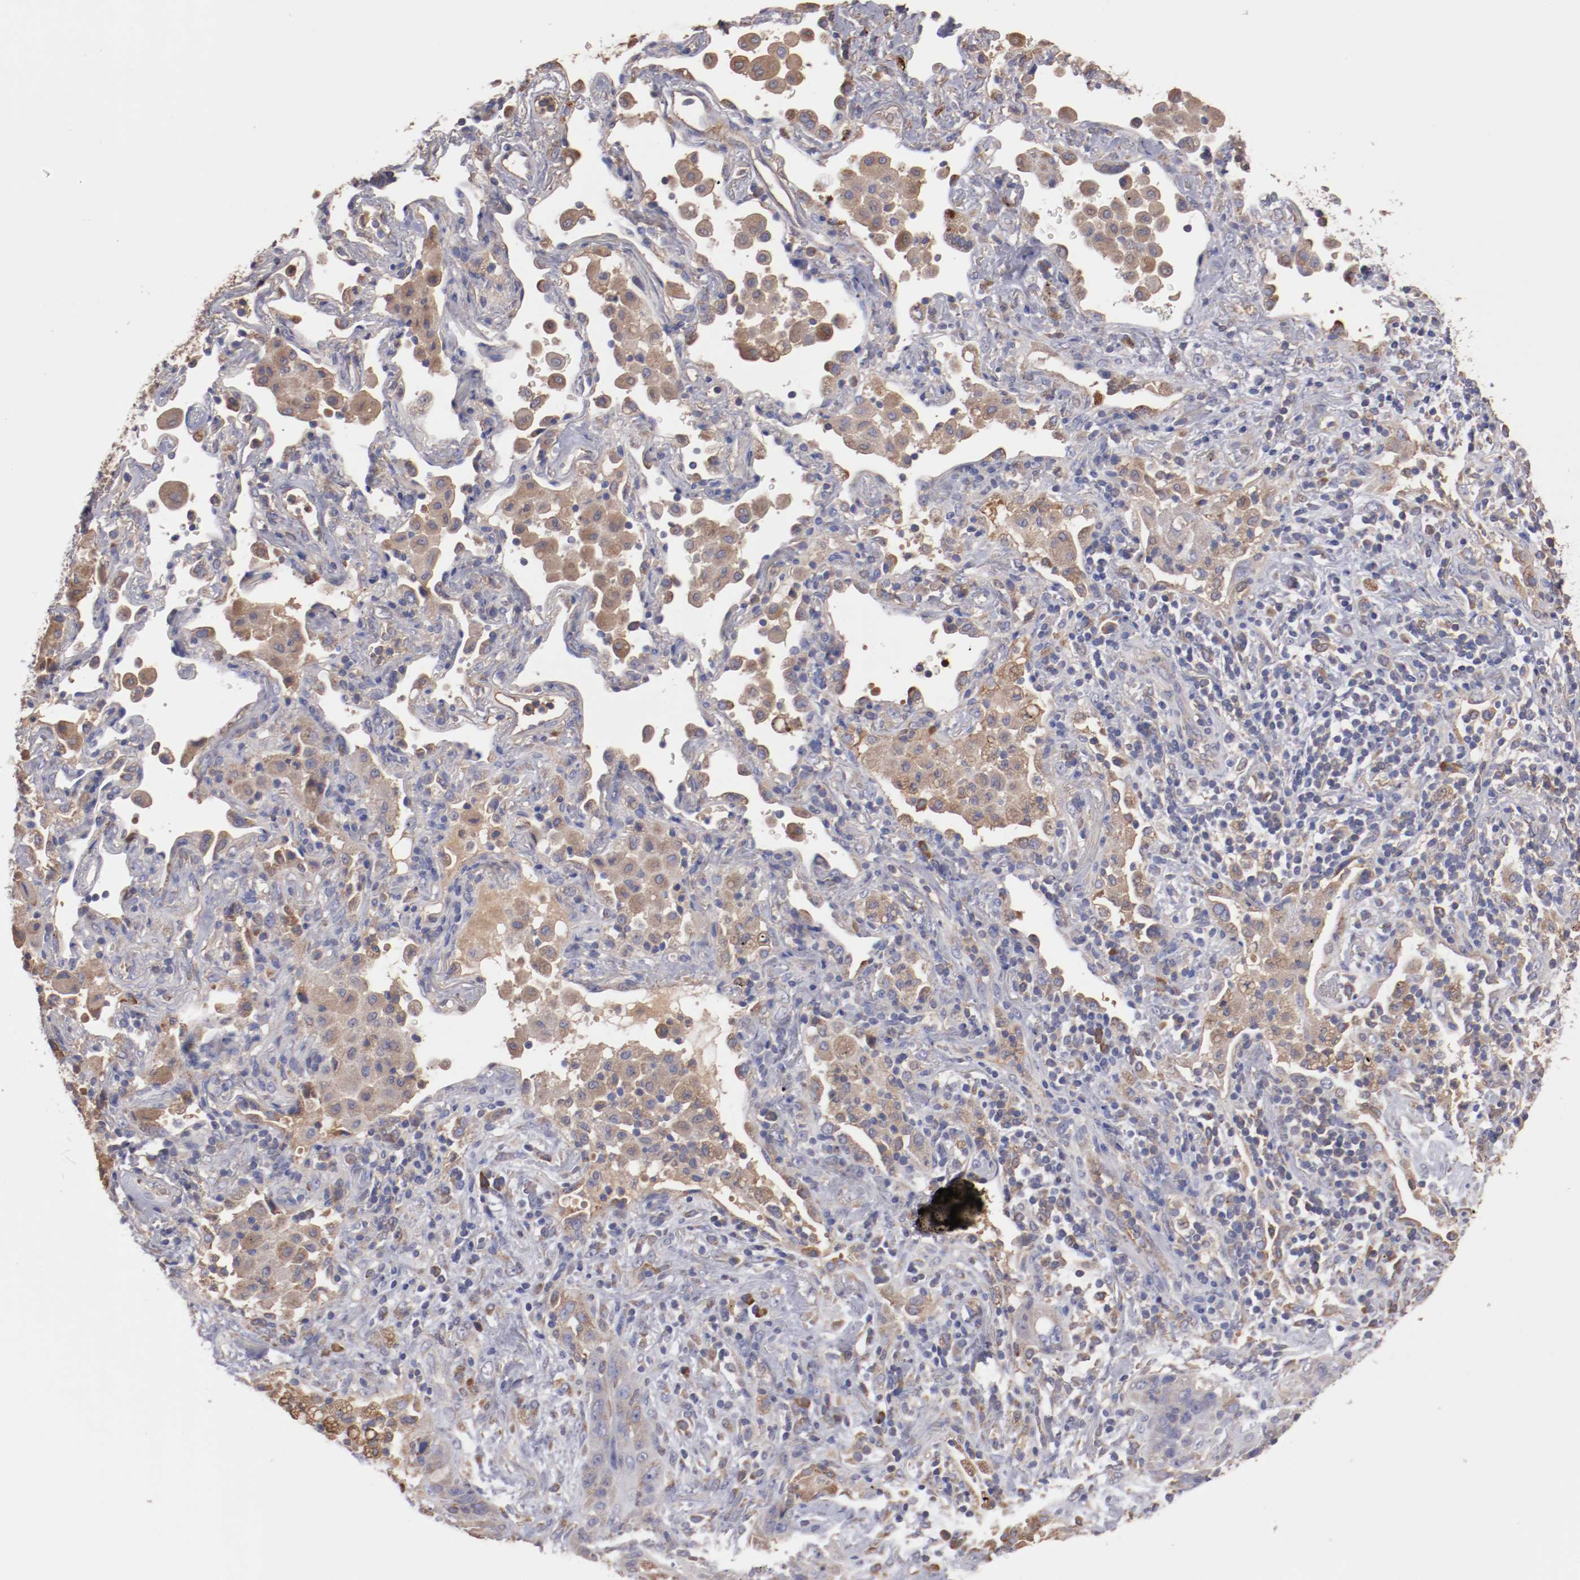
{"staining": {"intensity": "weak", "quantity": "<25%", "location": "cytoplasmic/membranous"}, "tissue": "lung cancer", "cell_type": "Tumor cells", "image_type": "cancer", "snomed": [{"axis": "morphology", "description": "Squamous cell carcinoma, NOS"}, {"axis": "topography", "description": "Lung"}], "caption": "High magnification brightfield microscopy of lung cancer (squamous cell carcinoma) stained with DAB (3,3'-diaminobenzidine) (brown) and counterstained with hematoxylin (blue): tumor cells show no significant staining.", "gene": "NFKBIE", "patient": {"sex": "female", "age": 67}}